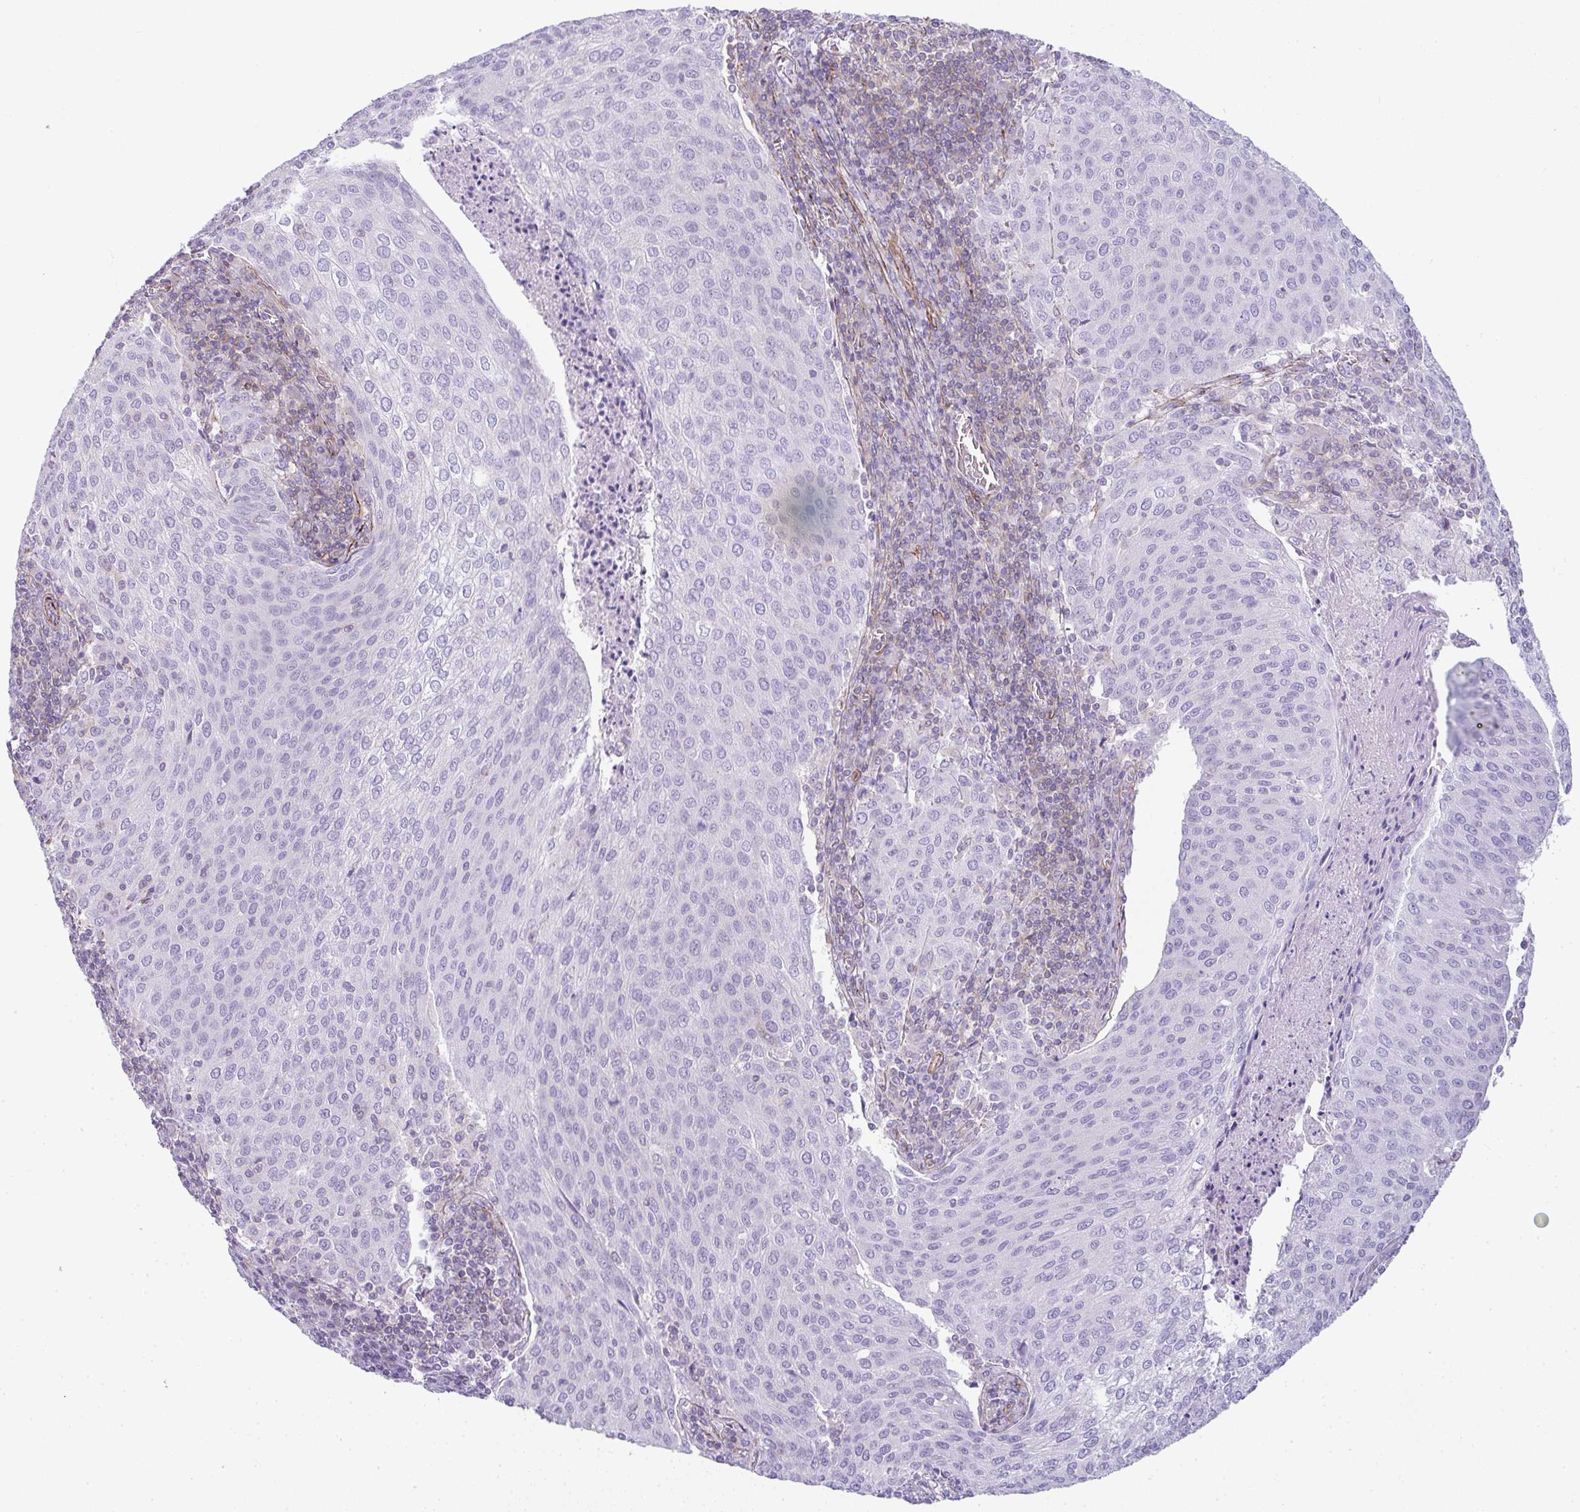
{"staining": {"intensity": "negative", "quantity": "none", "location": "none"}, "tissue": "cervical cancer", "cell_type": "Tumor cells", "image_type": "cancer", "snomed": [{"axis": "morphology", "description": "Squamous cell carcinoma, NOS"}, {"axis": "topography", "description": "Cervix"}], "caption": "Cervical cancer (squamous cell carcinoma) stained for a protein using IHC demonstrates no expression tumor cells.", "gene": "CDRT15", "patient": {"sex": "female", "age": 46}}